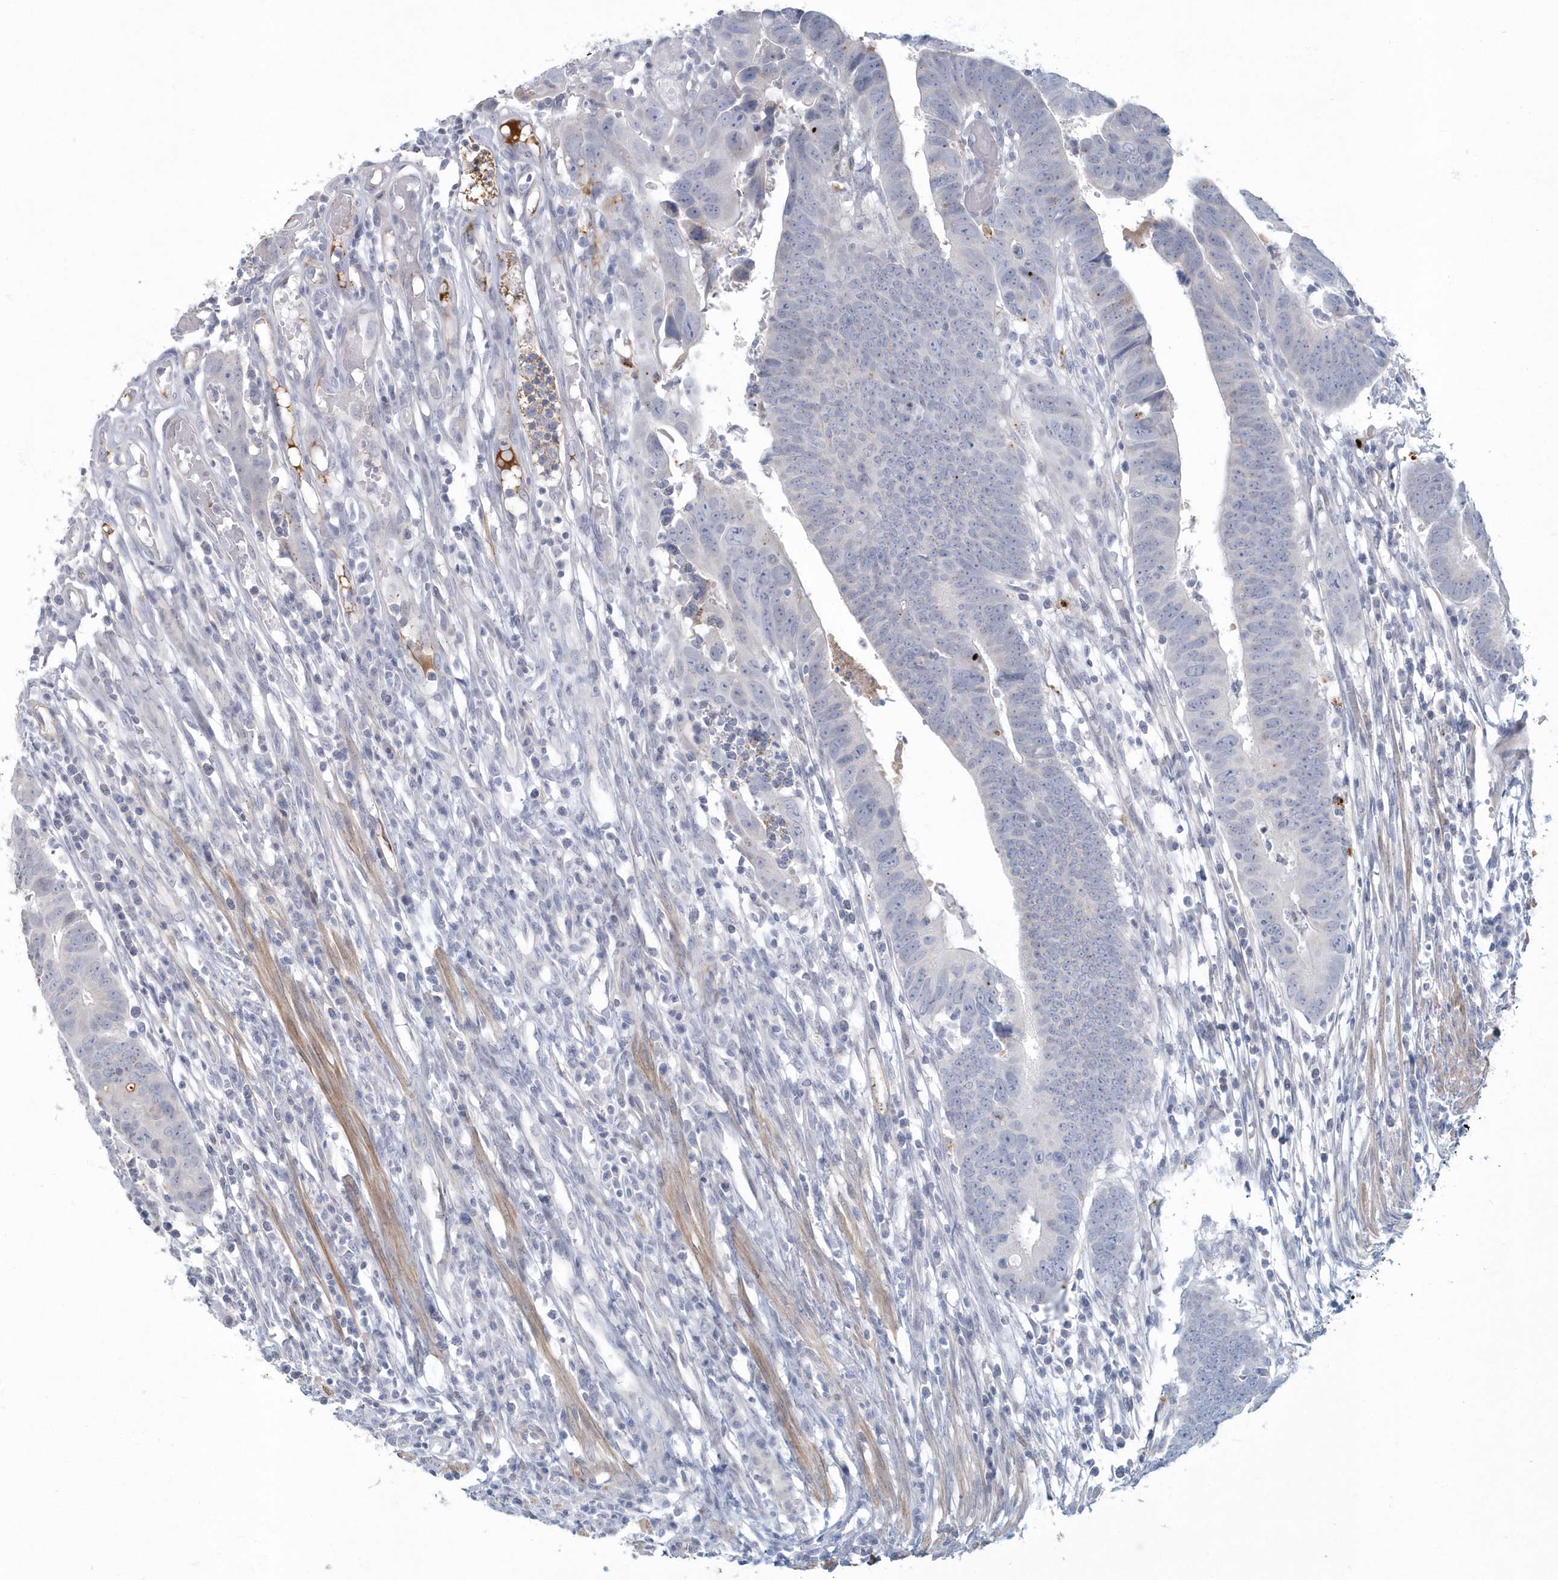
{"staining": {"intensity": "negative", "quantity": "none", "location": "none"}, "tissue": "colorectal cancer", "cell_type": "Tumor cells", "image_type": "cancer", "snomed": [{"axis": "morphology", "description": "Adenocarcinoma, NOS"}, {"axis": "topography", "description": "Rectum"}], "caption": "Colorectal adenocarcinoma was stained to show a protein in brown. There is no significant positivity in tumor cells.", "gene": "MYOT", "patient": {"sex": "female", "age": 65}}